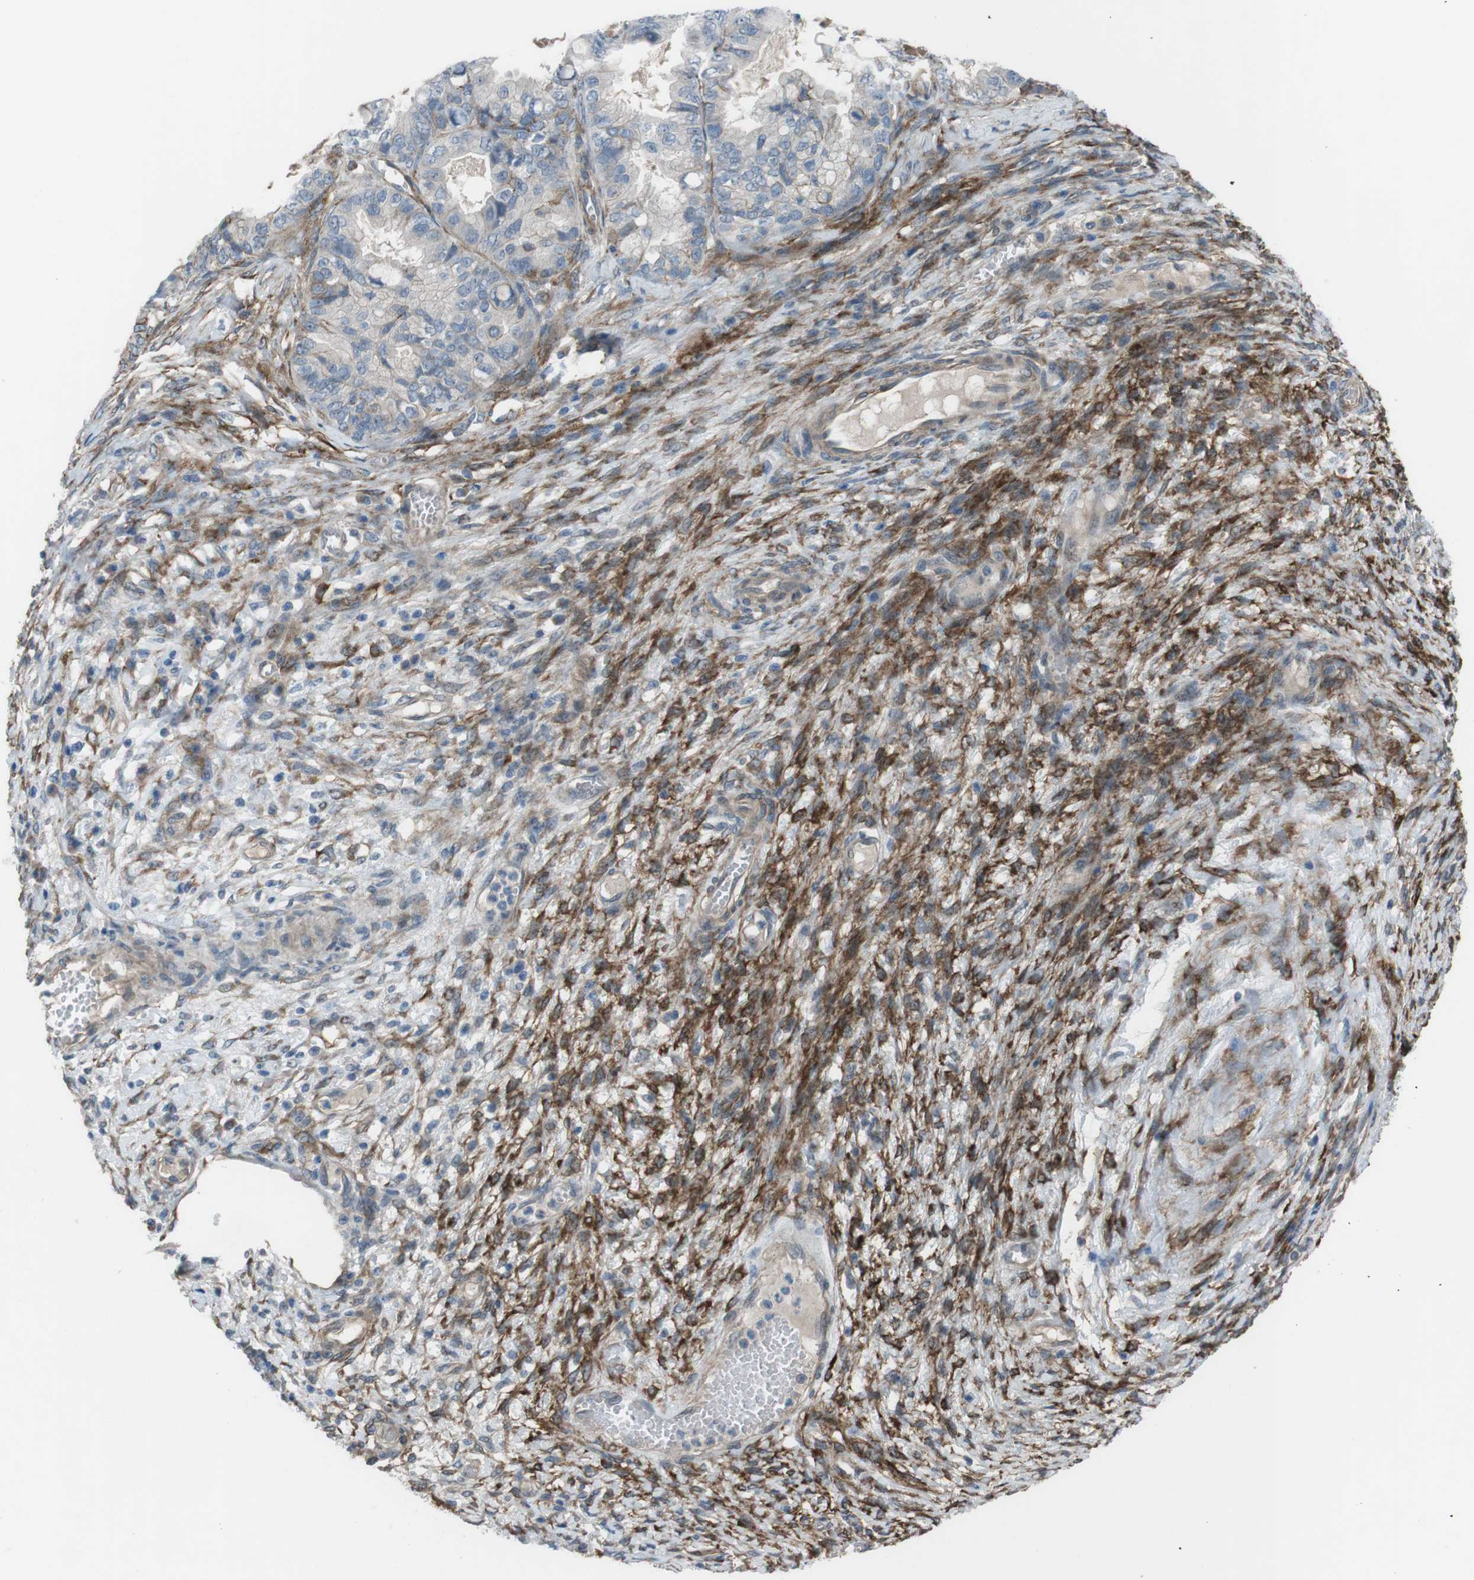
{"staining": {"intensity": "negative", "quantity": "none", "location": "none"}, "tissue": "ovarian cancer", "cell_type": "Tumor cells", "image_type": "cancer", "snomed": [{"axis": "morphology", "description": "Cystadenocarcinoma, mucinous, NOS"}, {"axis": "topography", "description": "Ovary"}], "caption": "Immunohistochemistry (IHC) photomicrograph of neoplastic tissue: ovarian cancer (mucinous cystadenocarcinoma) stained with DAB demonstrates no significant protein staining in tumor cells.", "gene": "ANK2", "patient": {"sex": "female", "age": 80}}